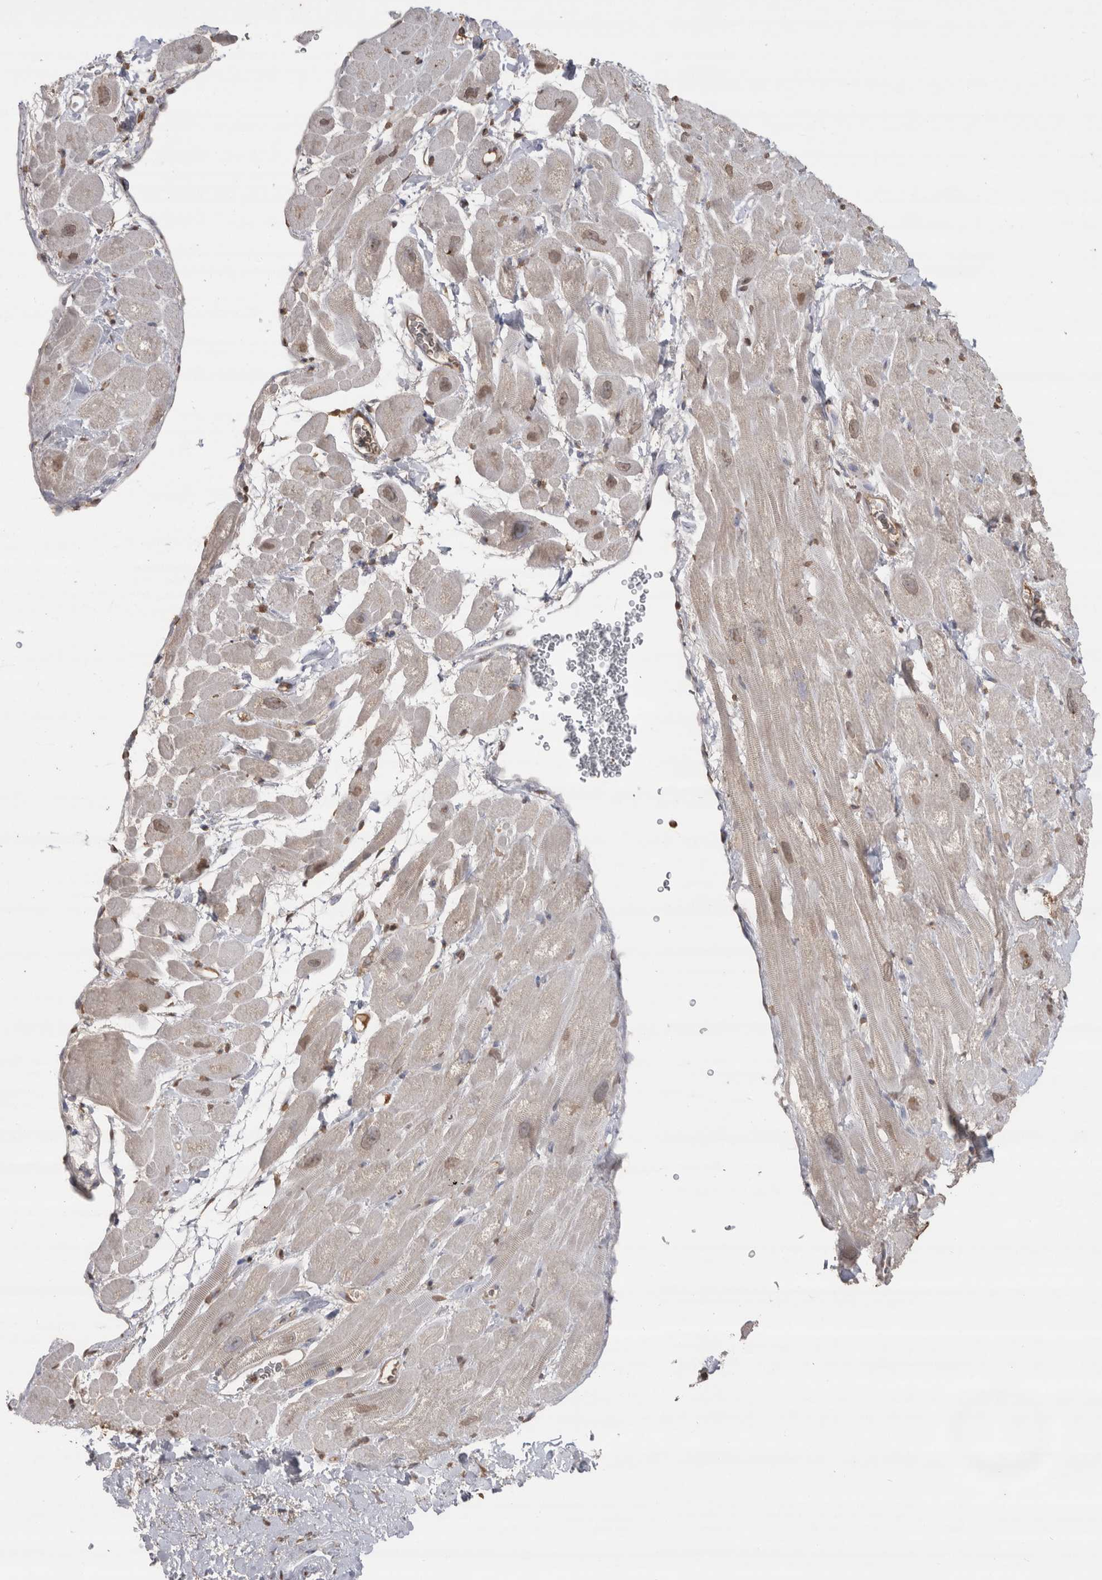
{"staining": {"intensity": "moderate", "quantity": "<25%", "location": "nuclear"}, "tissue": "heart muscle", "cell_type": "Cardiomyocytes", "image_type": "normal", "snomed": [{"axis": "morphology", "description": "Normal tissue, NOS"}, {"axis": "topography", "description": "Heart"}], "caption": "This image displays immunohistochemistry staining of unremarkable human heart muscle, with low moderate nuclear staining in about <25% of cardiomyocytes.", "gene": "CRELD2", "patient": {"sex": "male", "age": 49}}